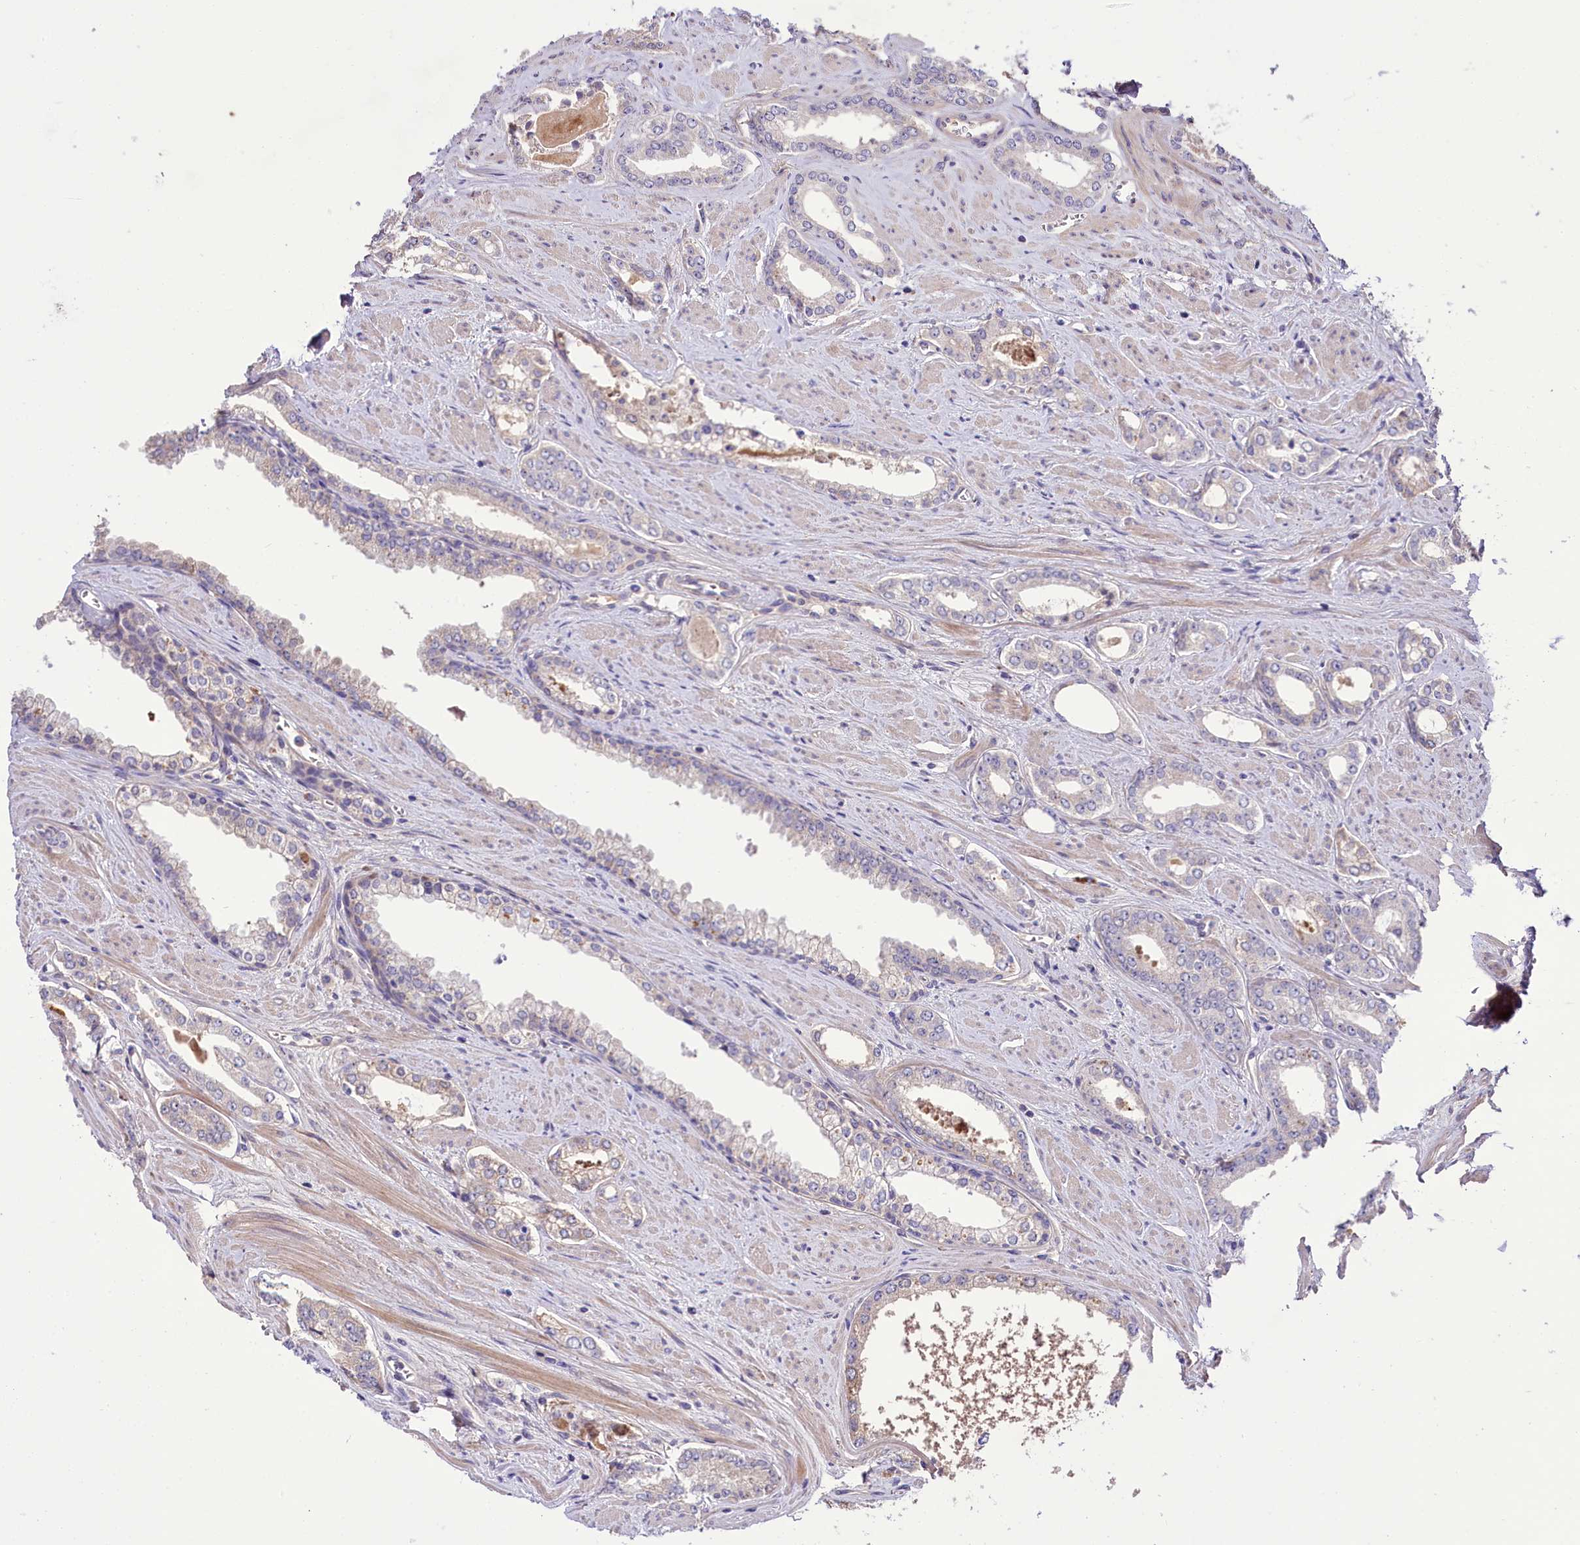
{"staining": {"intensity": "negative", "quantity": "none", "location": "none"}, "tissue": "prostate cancer", "cell_type": "Tumor cells", "image_type": "cancer", "snomed": [{"axis": "morphology", "description": "Adenocarcinoma, Low grade"}, {"axis": "topography", "description": "Prostate and seminal vesicle, NOS"}], "caption": "This is an IHC image of human prostate cancer. There is no positivity in tumor cells.", "gene": "PPP1R32", "patient": {"sex": "male", "age": 60}}